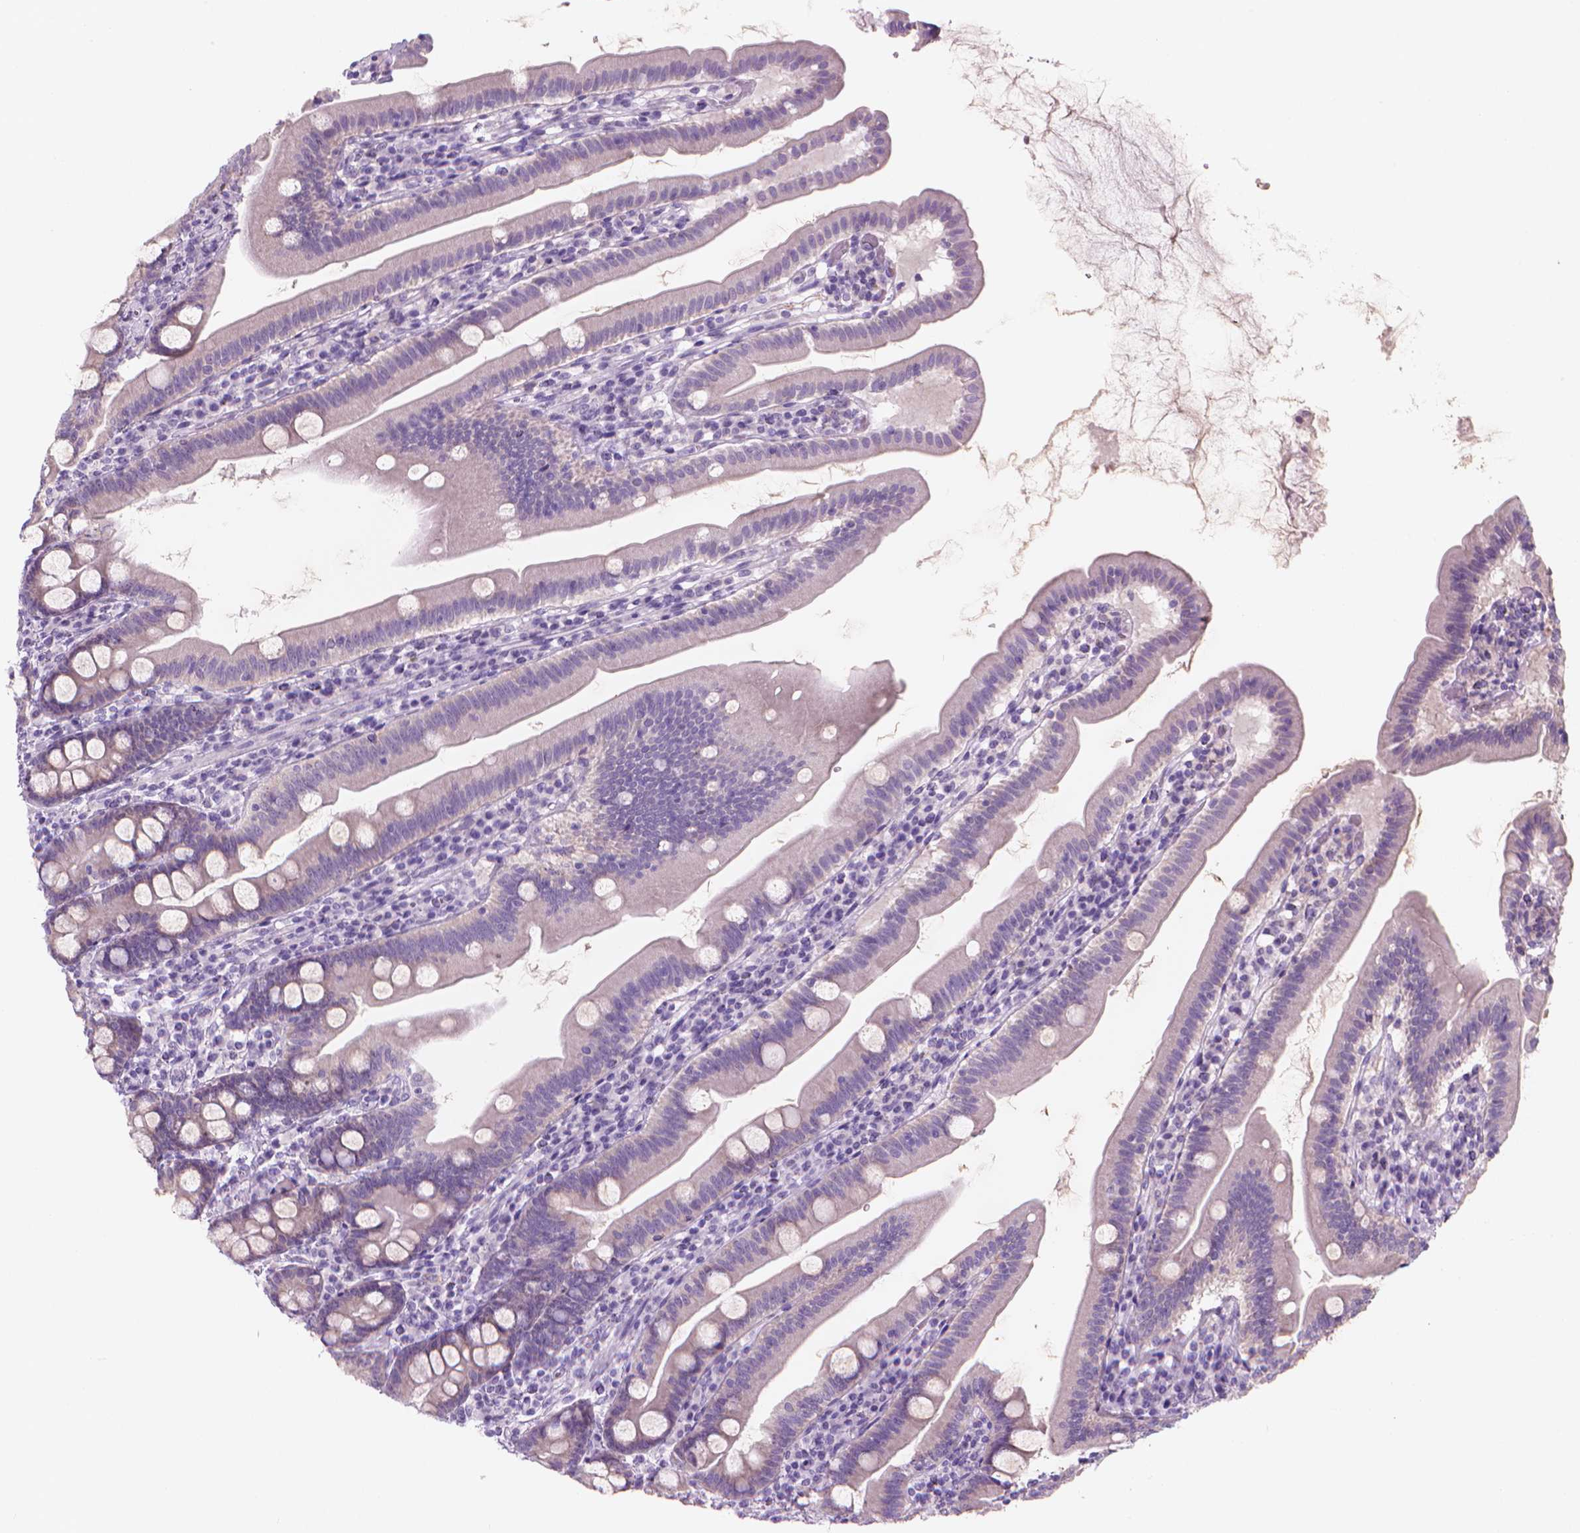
{"staining": {"intensity": "weak", "quantity": "<25%", "location": "cytoplasmic/membranous"}, "tissue": "duodenum", "cell_type": "Glandular cells", "image_type": "normal", "snomed": [{"axis": "morphology", "description": "Normal tissue, NOS"}, {"axis": "topography", "description": "Duodenum"}], "caption": "Immunohistochemistry micrograph of normal duodenum stained for a protein (brown), which demonstrates no staining in glandular cells.", "gene": "ENSG00000187186", "patient": {"sex": "female", "age": 67}}